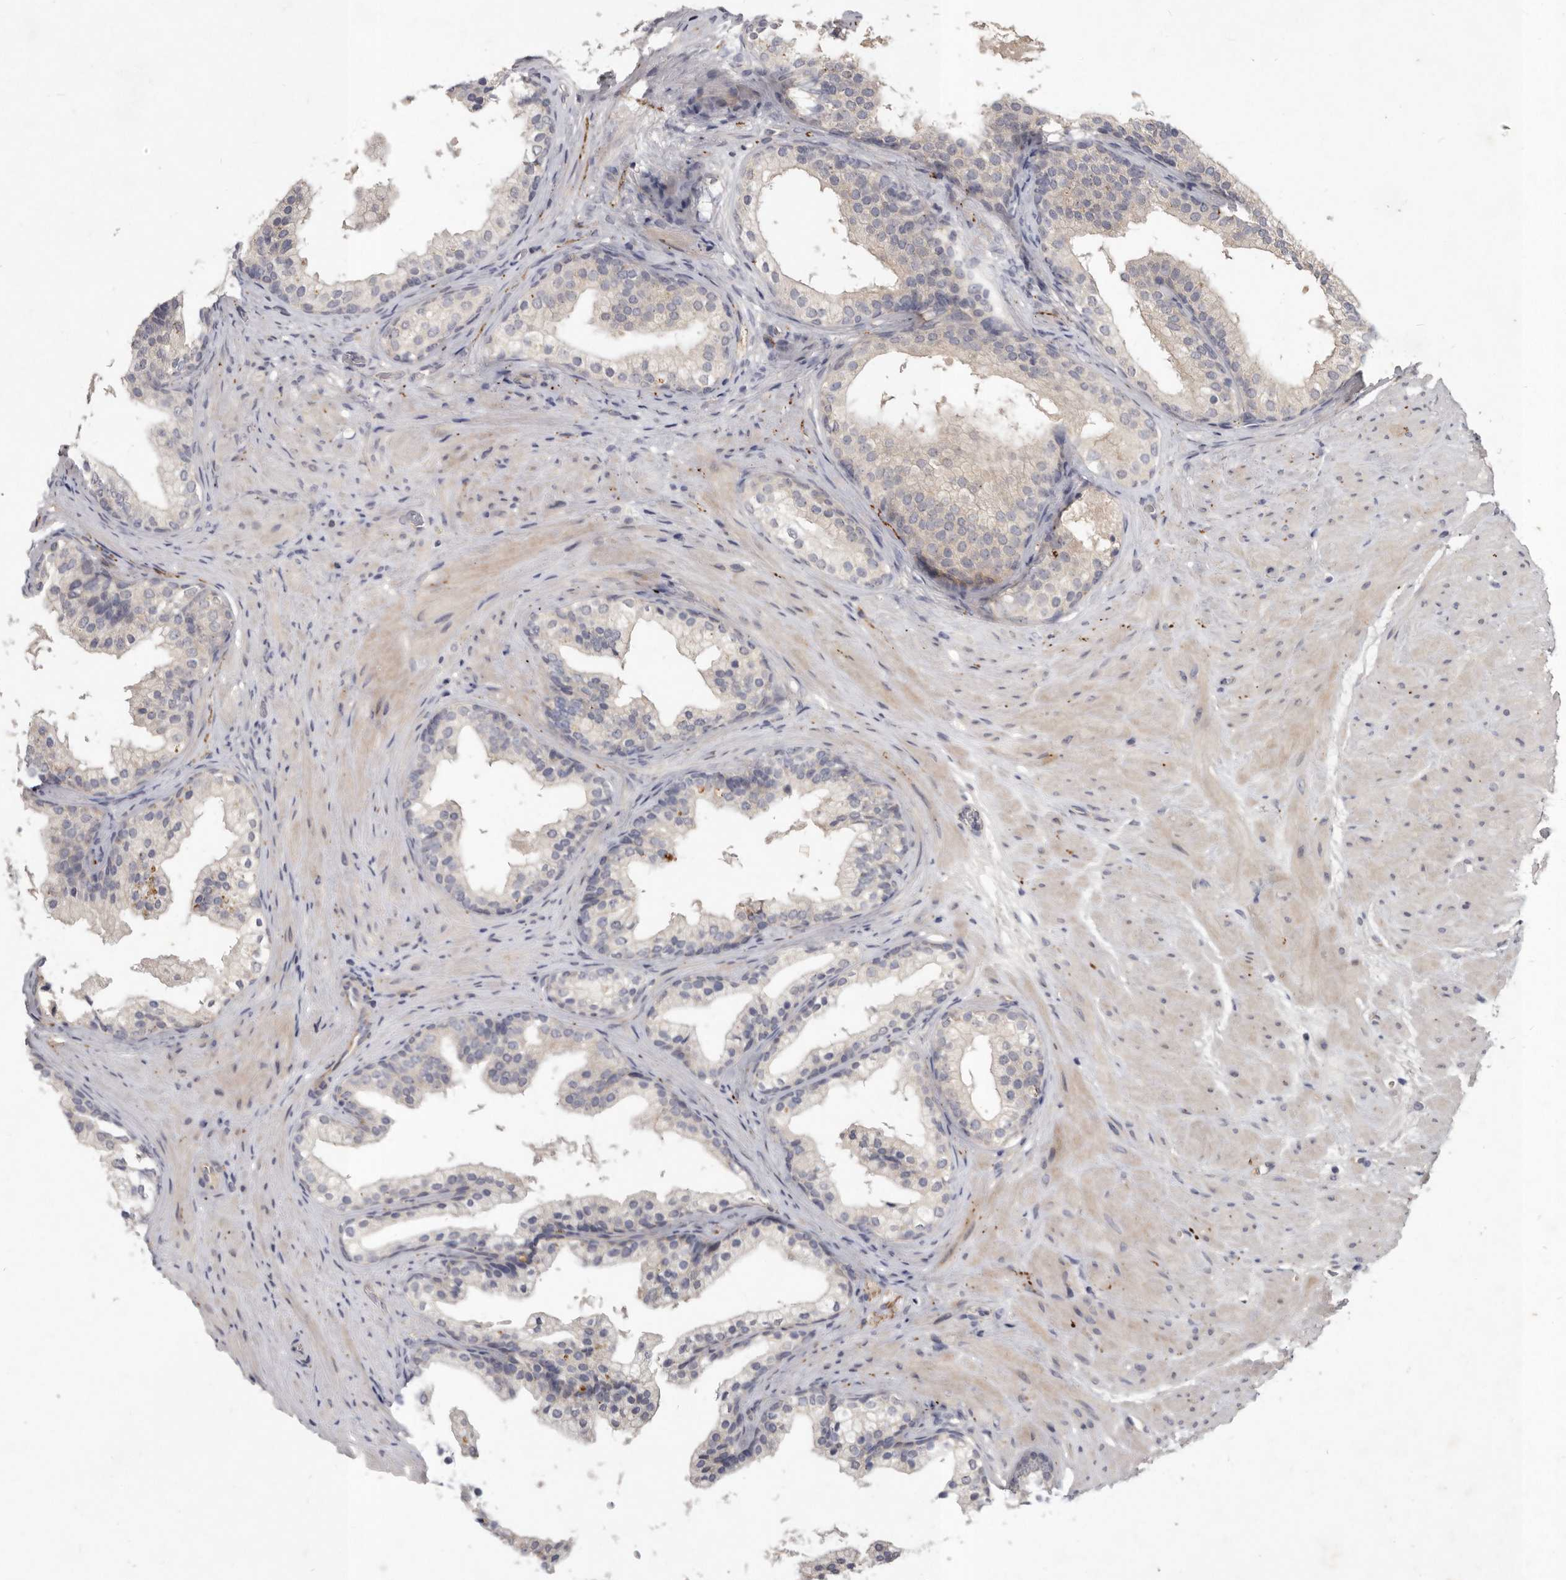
{"staining": {"intensity": "negative", "quantity": "none", "location": "none"}, "tissue": "prostate cancer", "cell_type": "Tumor cells", "image_type": "cancer", "snomed": [{"axis": "morphology", "description": "Adenocarcinoma, Low grade"}, {"axis": "topography", "description": "Prostate"}], "caption": "Immunohistochemistry (IHC) of human prostate adenocarcinoma (low-grade) shows no expression in tumor cells. (Brightfield microscopy of DAB (3,3'-diaminobenzidine) immunohistochemistry (IHC) at high magnification).", "gene": "SLC22A1", "patient": {"sex": "male", "age": 69}}